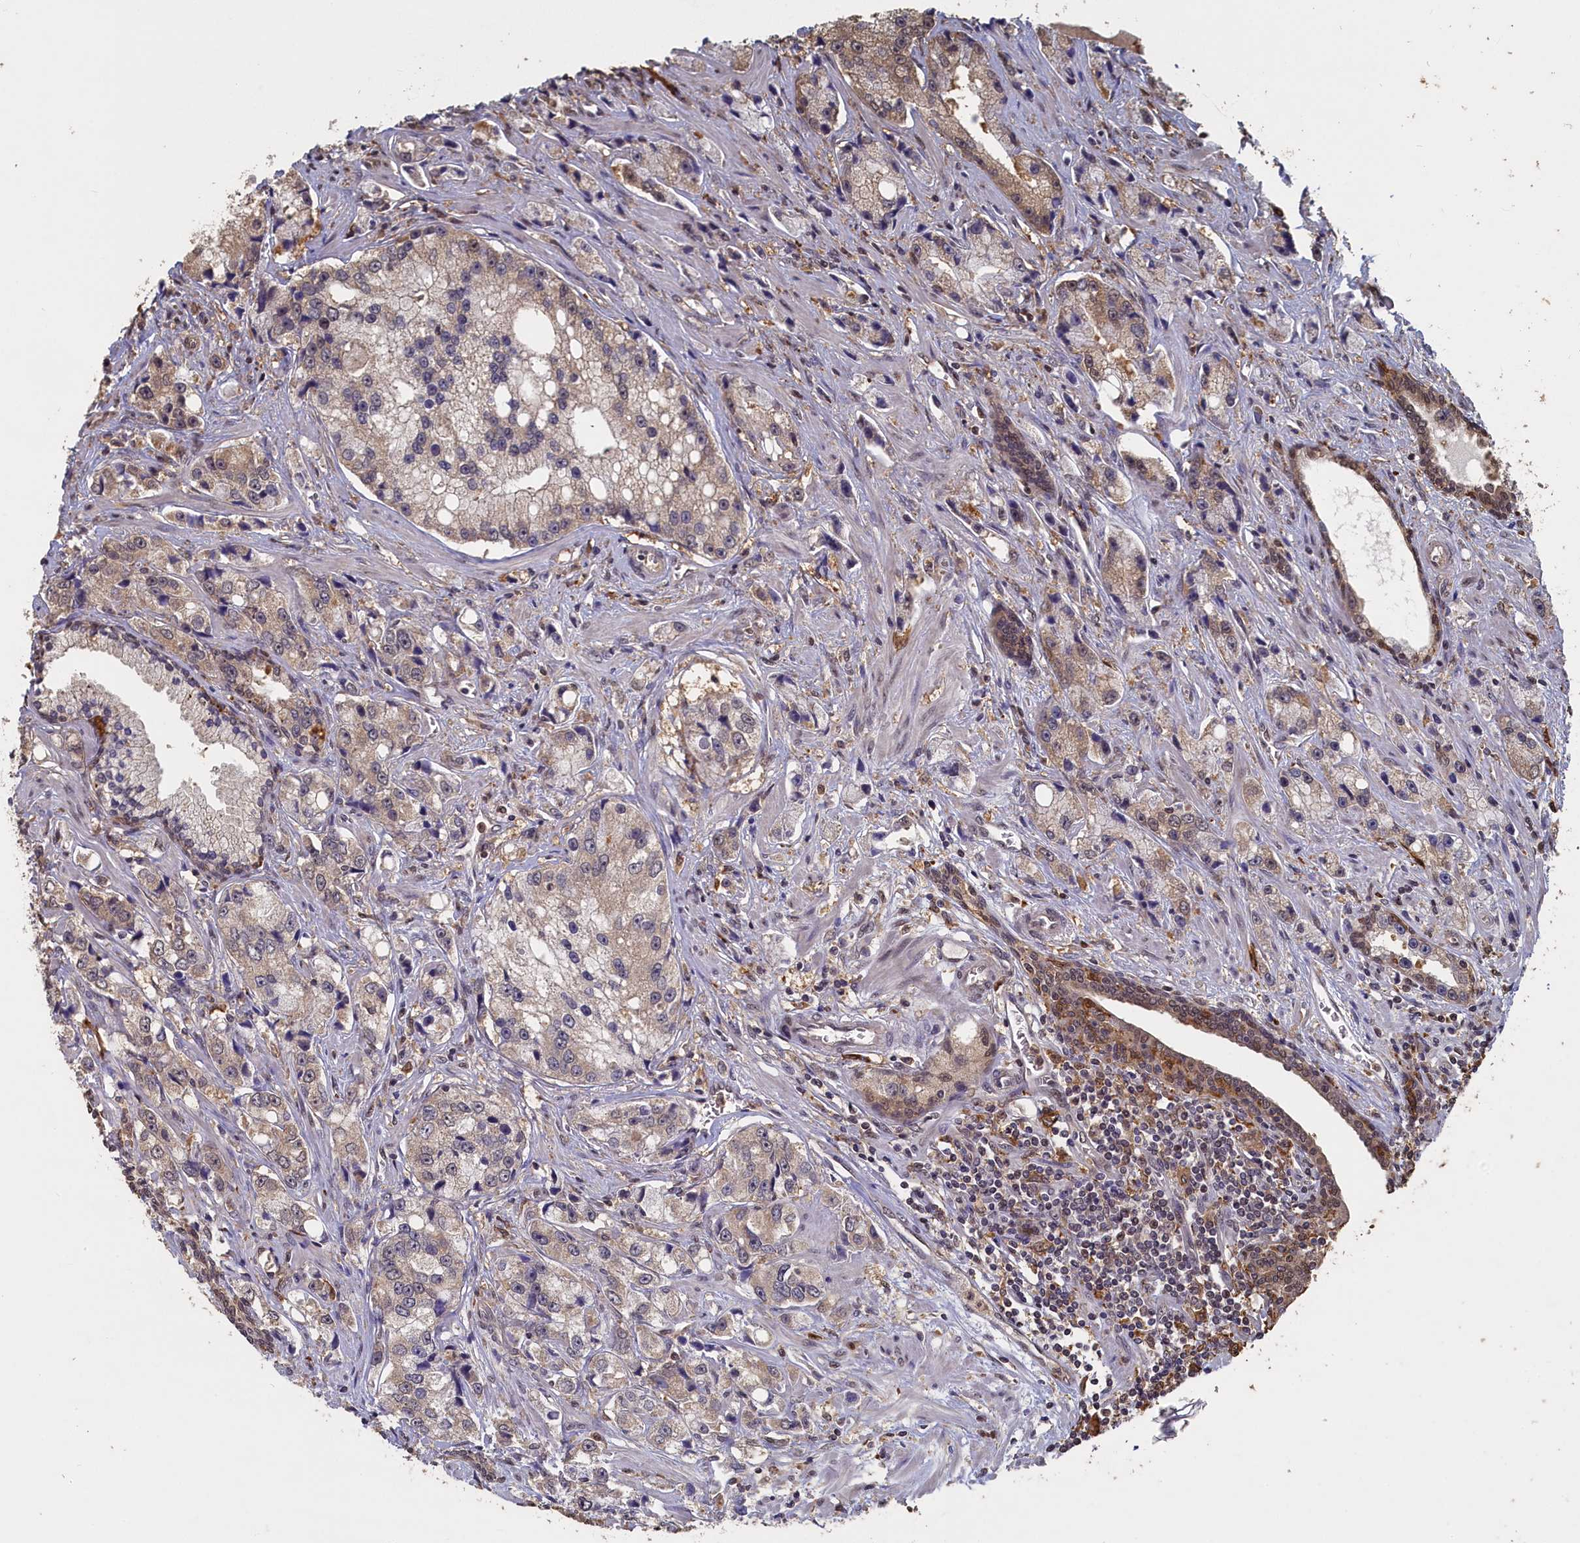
{"staining": {"intensity": "weak", "quantity": "25%-75%", "location": "cytoplasmic/membranous"}, "tissue": "prostate cancer", "cell_type": "Tumor cells", "image_type": "cancer", "snomed": [{"axis": "morphology", "description": "Adenocarcinoma, High grade"}, {"axis": "topography", "description": "Prostate"}], "caption": "Protein expression analysis of human prostate adenocarcinoma (high-grade) reveals weak cytoplasmic/membranous expression in approximately 25%-75% of tumor cells.", "gene": "UCHL3", "patient": {"sex": "male", "age": 74}}